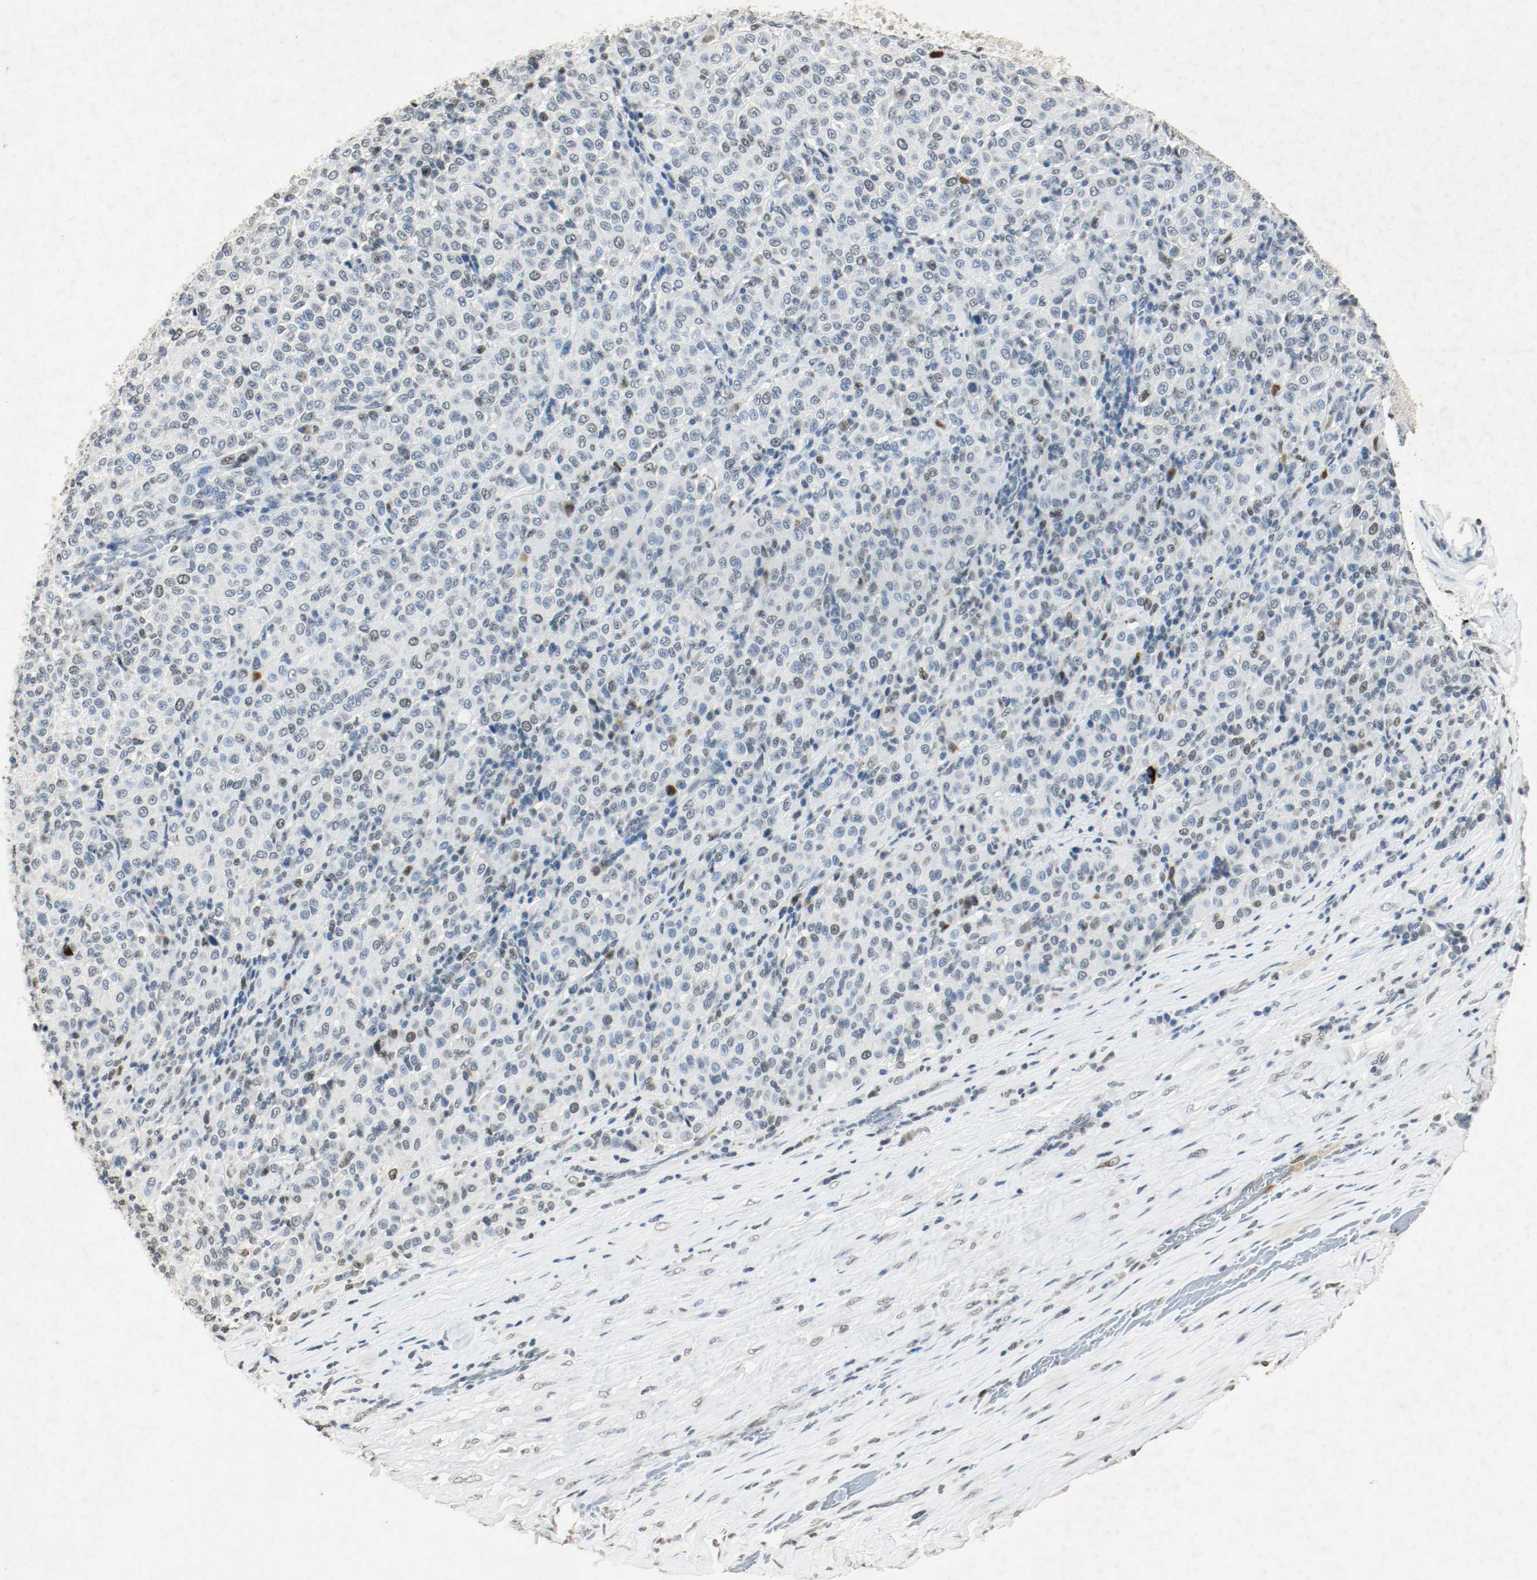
{"staining": {"intensity": "weak", "quantity": "<25%", "location": "nuclear"}, "tissue": "melanoma", "cell_type": "Tumor cells", "image_type": "cancer", "snomed": [{"axis": "morphology", "description": "Malignant melanoma, Metastatic site"}, {"axis": "topography", "description": "Pancreas"}], "caption": "IHC micrograph of human malignant melanoma (metastatic site) stained for a protein (brown), which displays no positivity in tumor cells. (DAB IHC, high magnification).", "gene": "DNMT1", "patient": {"sex": "female", "age": 30}}